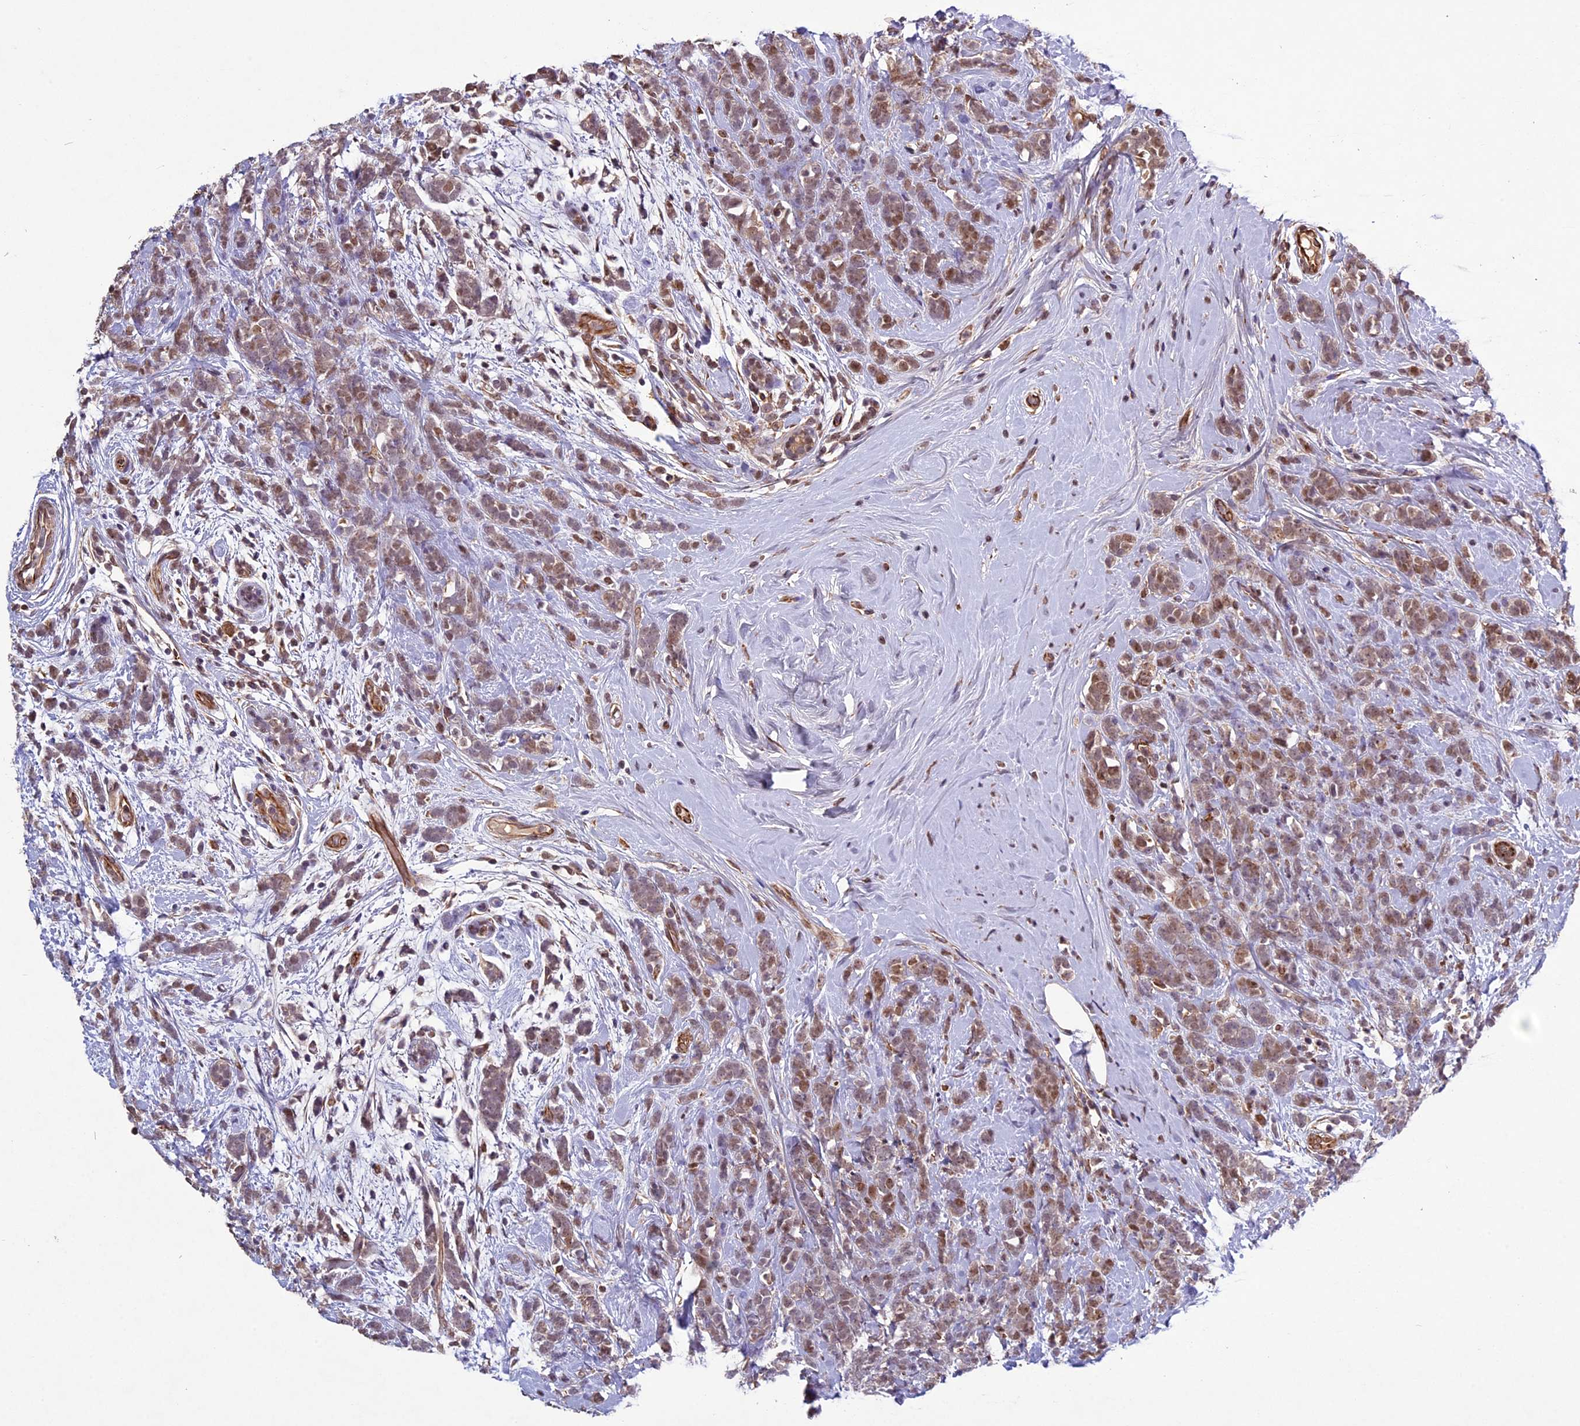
{"staining": {"intensity": "weak", "quantity": ">75%", "location": "cytoplasmic/membranous,nuclear"}, "tissue": "breast cancer", "cell_type": "Tumor cells", "image_type": "cancer", "snomed": [{"axis": "morphology", "description": "Duct carcinoma"}, {"axis": "topography", "description": "Breast"}], "caption": "This is a histology image of immunohistochemistry staining of infiltrating ductal carcinoma (breast), which shows weak positivity in the cytoplasmic/membranous and nuclear of tumor cells.", "gene": "C3orf70", "patient": {"sex": "female", "age": 75}}